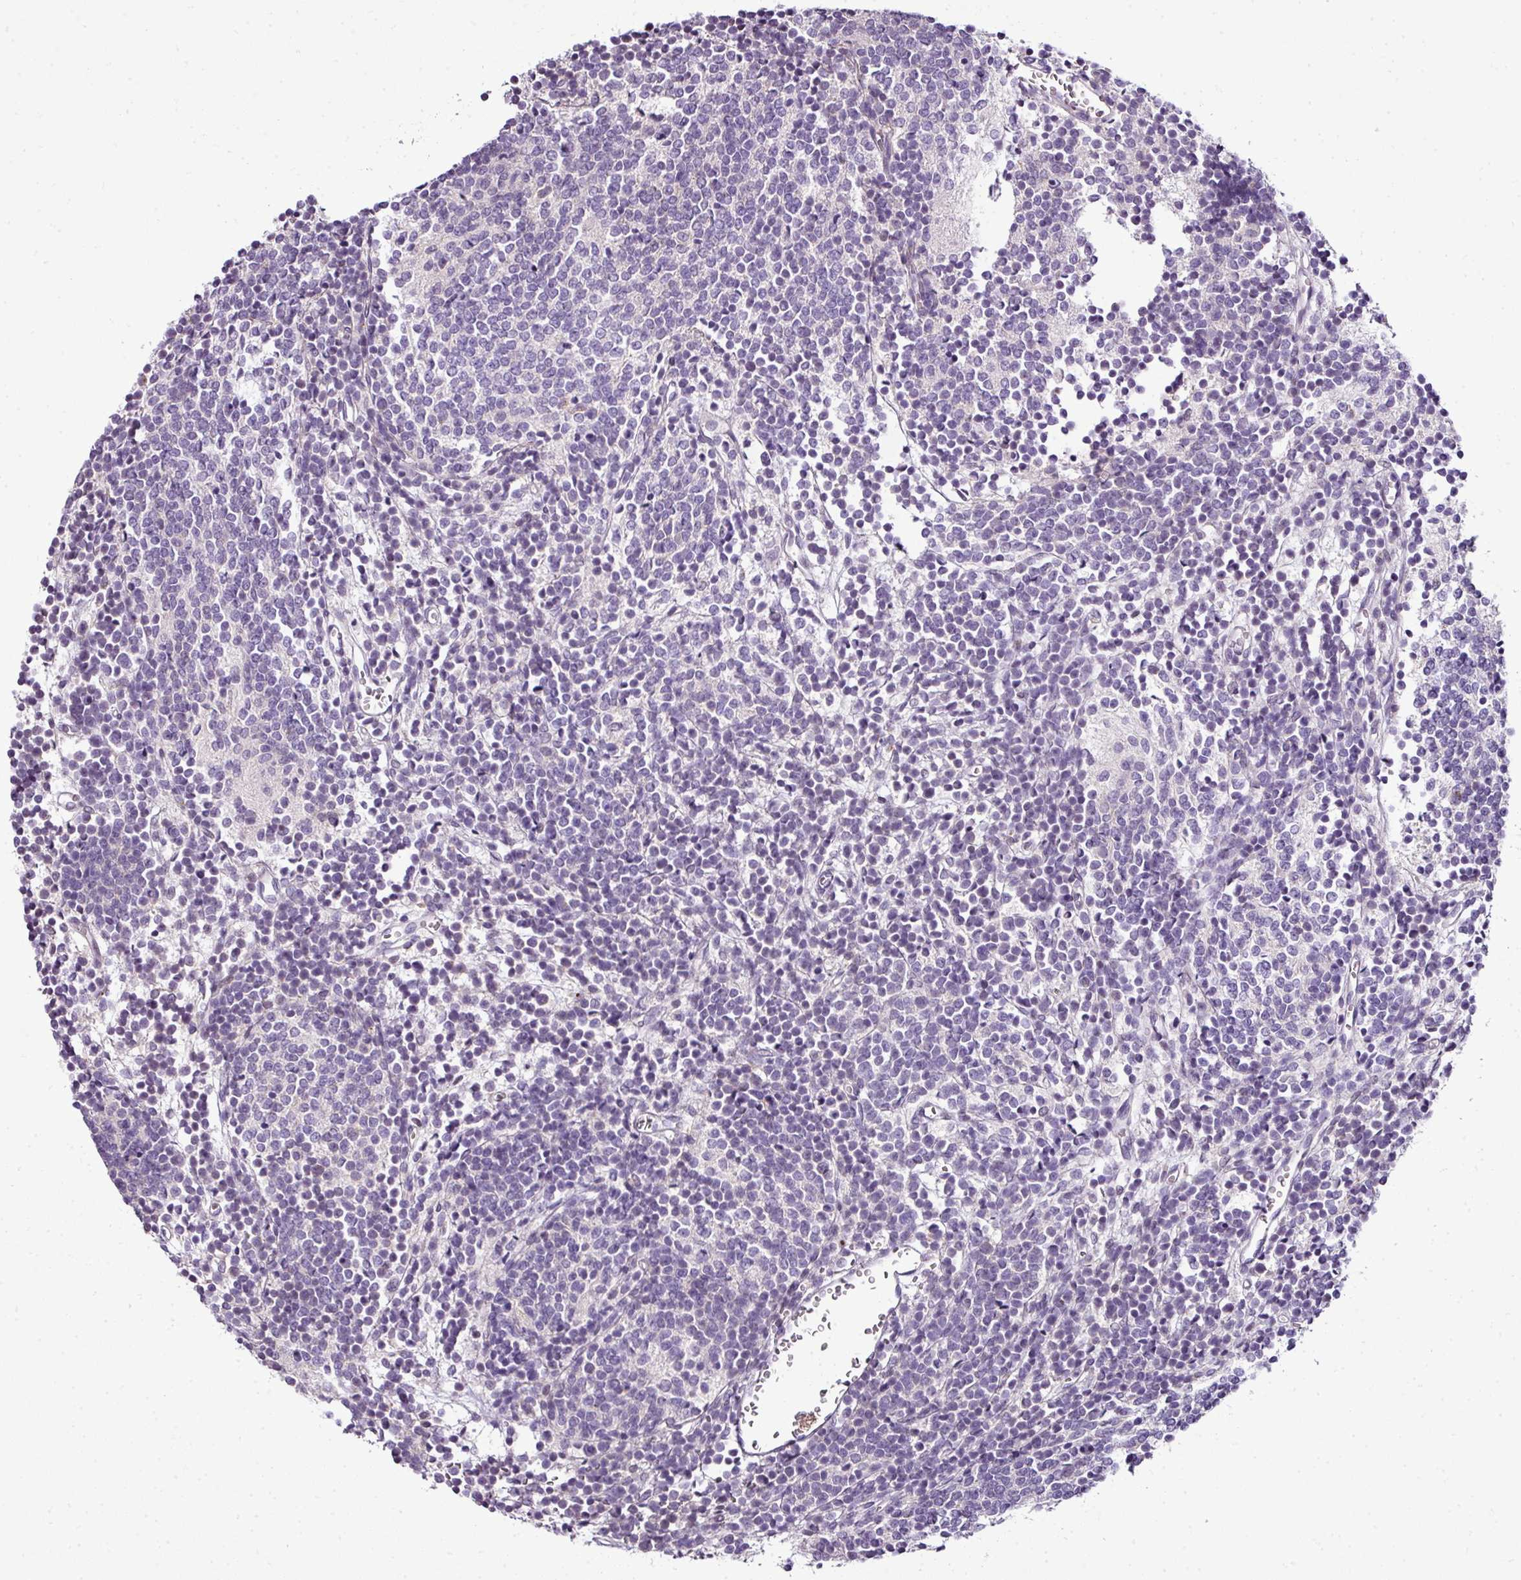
{"staining": {"intensity": "negative", "quantity": "none", "location": "none"}, "tissue": "glioma", "cell_type": "Tumor cells", "image_type": "cancer", "snomed": [{"axis": "morphology", "description": "Glioma, malignant, Low grade"}, {"axis": "topography", "description": "Brain"}], "caption": "There is no significant expression in tumor cells of malignant low-grade glioma.", "gene": "TEX30", "patient": {"sex": "female", "age": 1}}